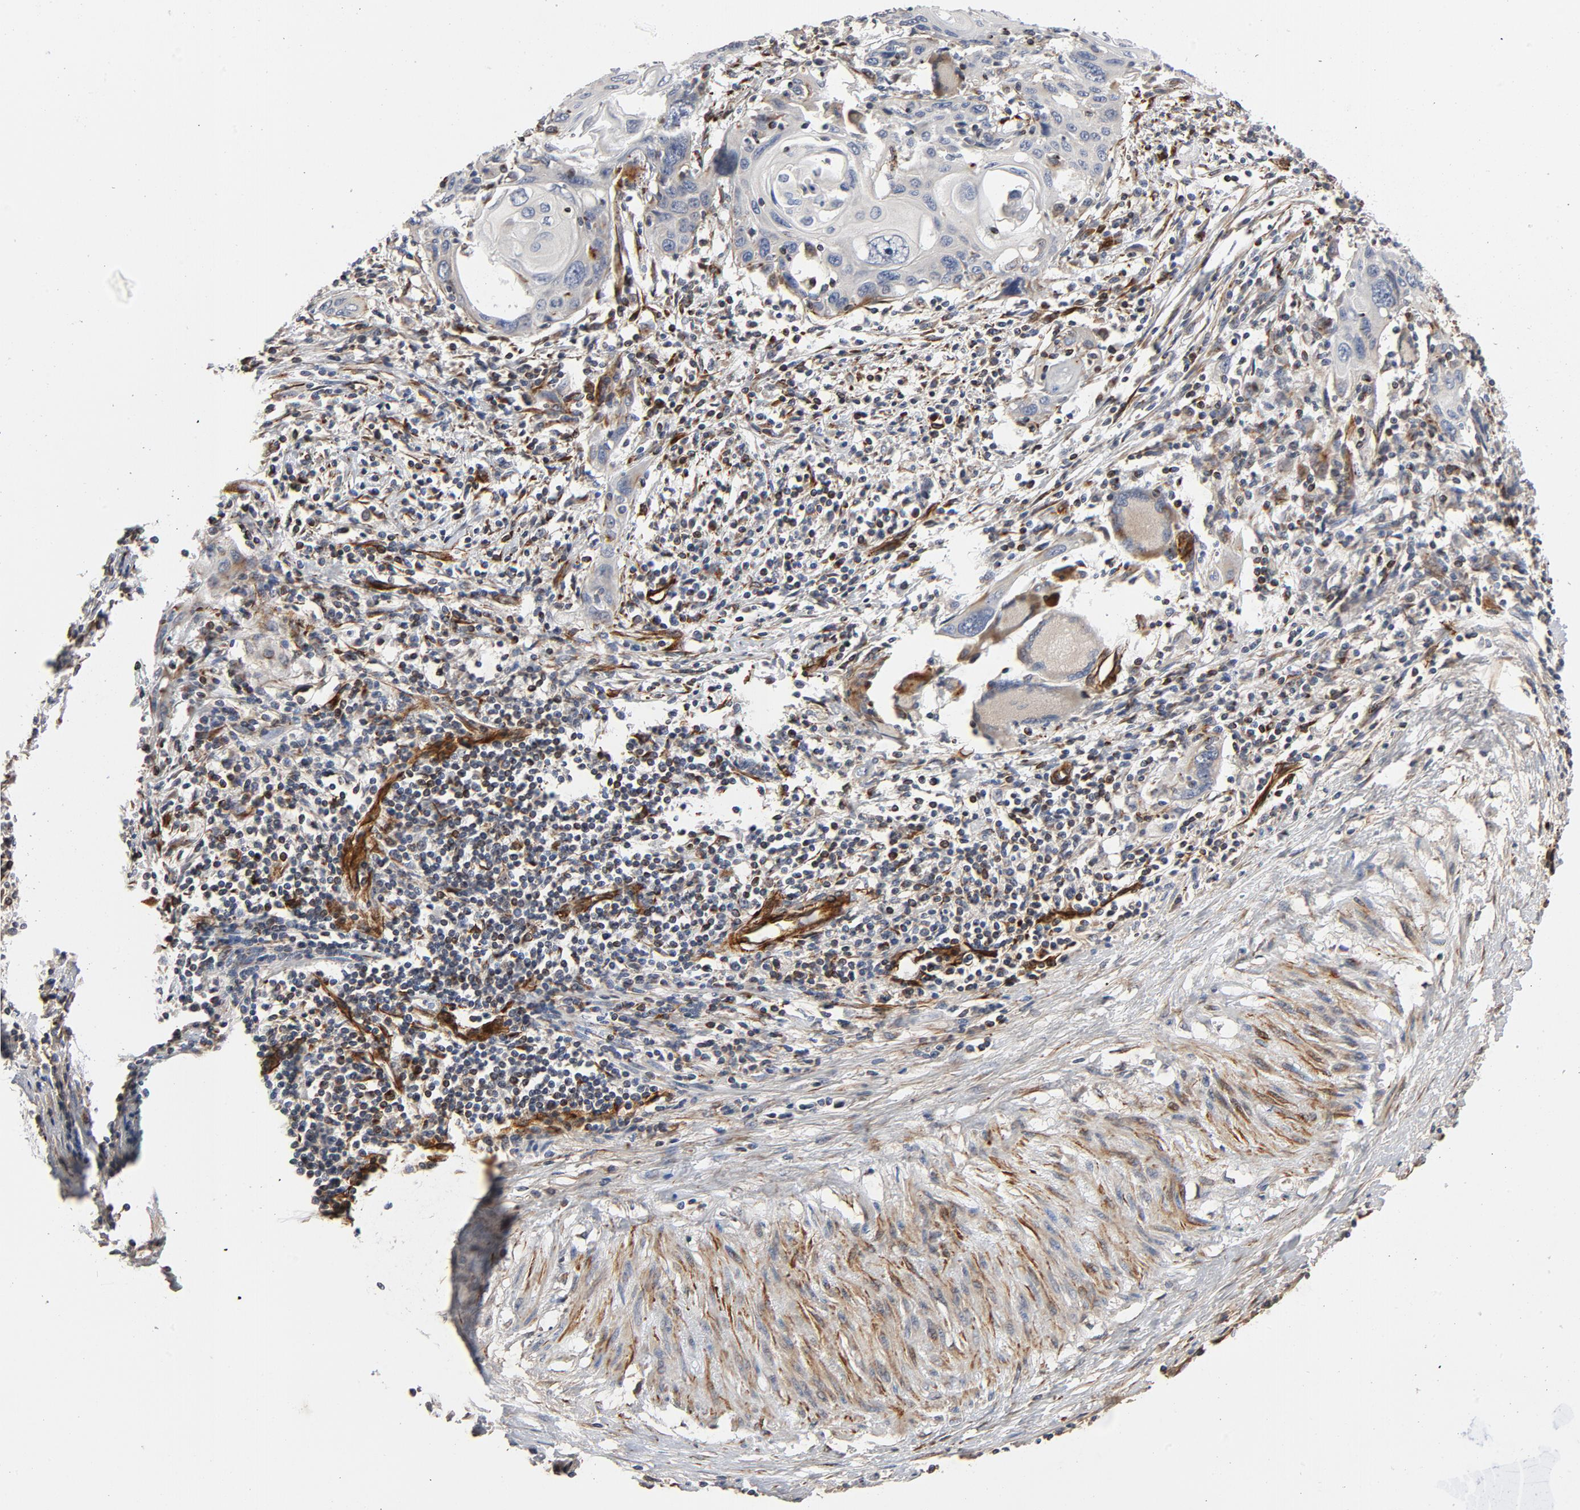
{"staining": {"intensity": "negative", "quantity": "none", "location": "none"}, "tissue": "cervical cancer", "cell_type": "Tumor cells", "image_type": "cancer", "snomed": [{"axis": "morphology", "description": "Squamous cell carcinoma, NOS"}, {"axis": "topography", "description": "Cervix"}], "caption": "Immunohistochemistry of human cervical cancer reveals no positivity in tumor cells. The staining was performed using DAB to visualize the protein expression in brown, while the nuclei were stained in blue with hematoxylin (Magnification: 20x).", "gene": "FAM118A", "patient": {"sex": "female", "age": 54}}